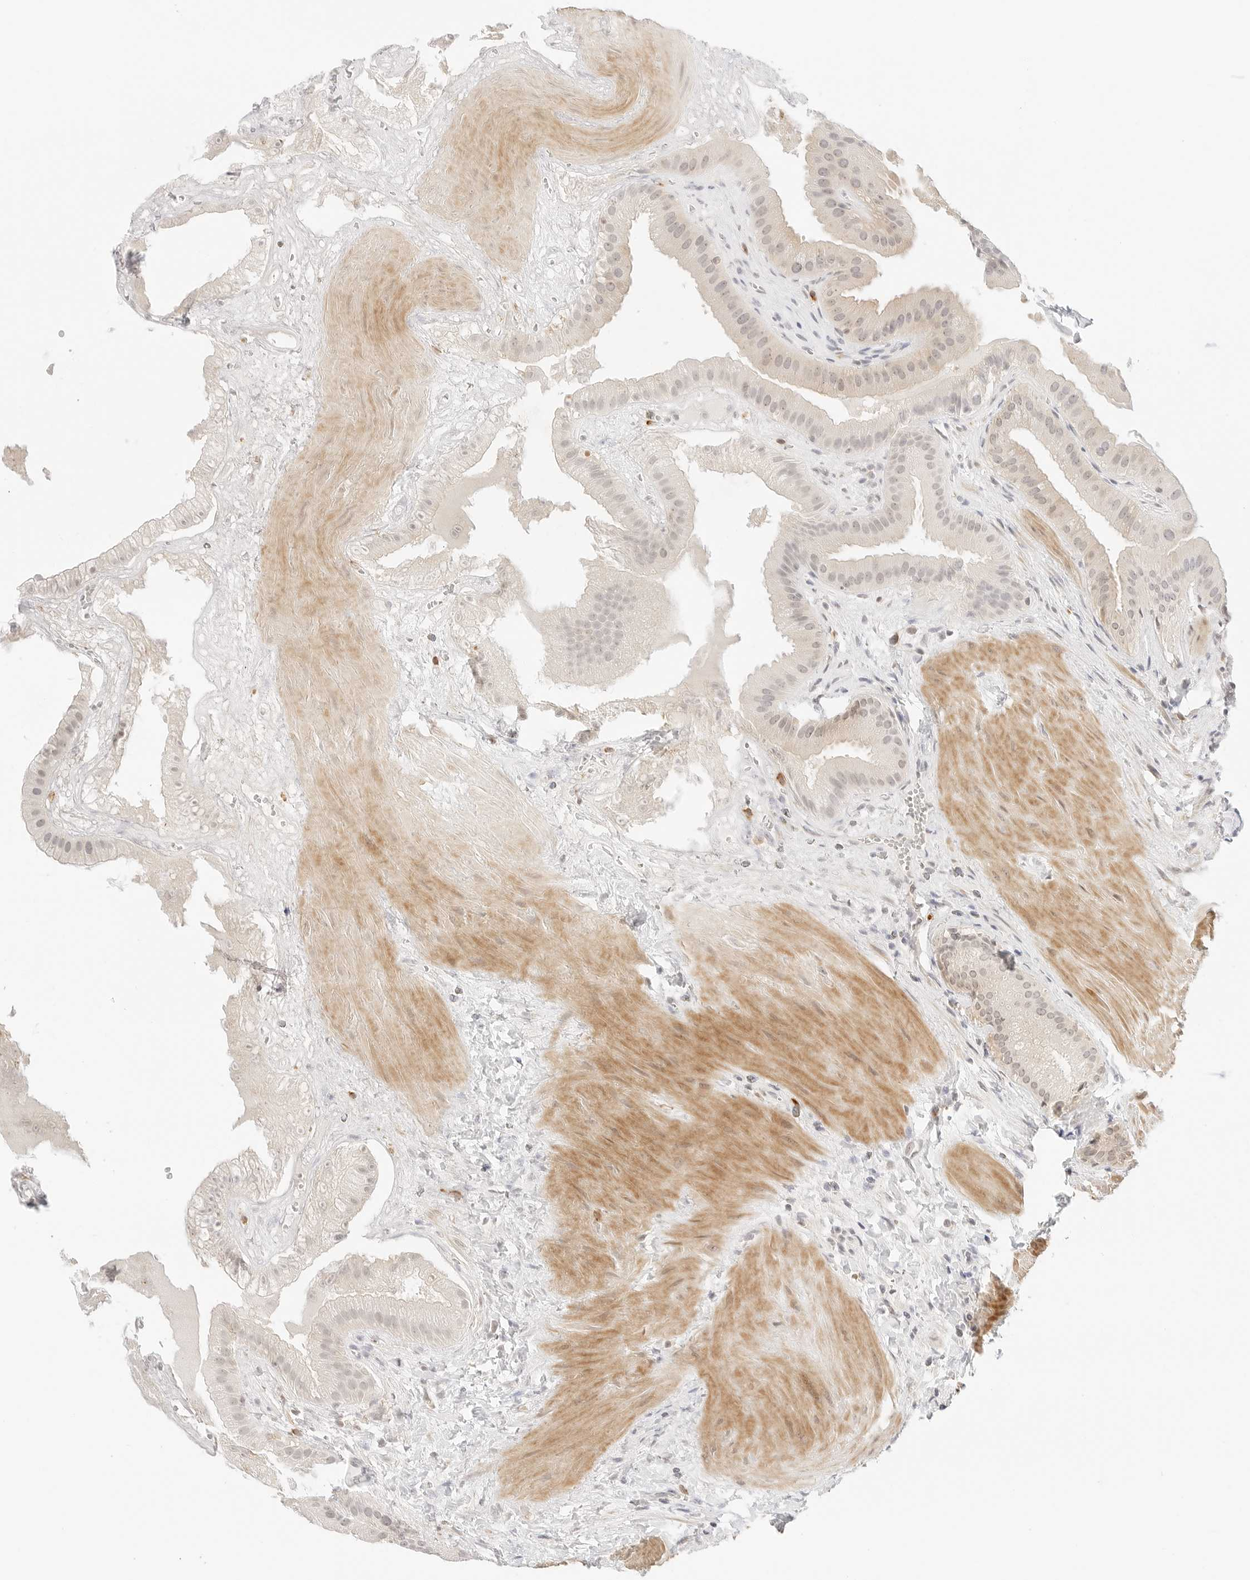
{"staining": {"intensity": "moderate", "quantity": "<25%", "location": "cytoplasmic/membranous,nuclear"}, "tissue": "gallbladder", "cell_type": "Glandular cells", "image_type": "normal", "snomed": [{"axis": "morphology", "description": "Normal tissue, NOS"}, {"axis": "topography", "description": "Gallbladder"}], "caption": "Protein staining exhibits moderate cytoplasmic/membranous,nuclear positivity in approximately <25% of glandular cells in normal gallbladder. Ihc stains the protein of interest in brown and the nuclei are stained blue.", "gene": "TEKT2", "patient": {"sex": "male", "age": 55}}